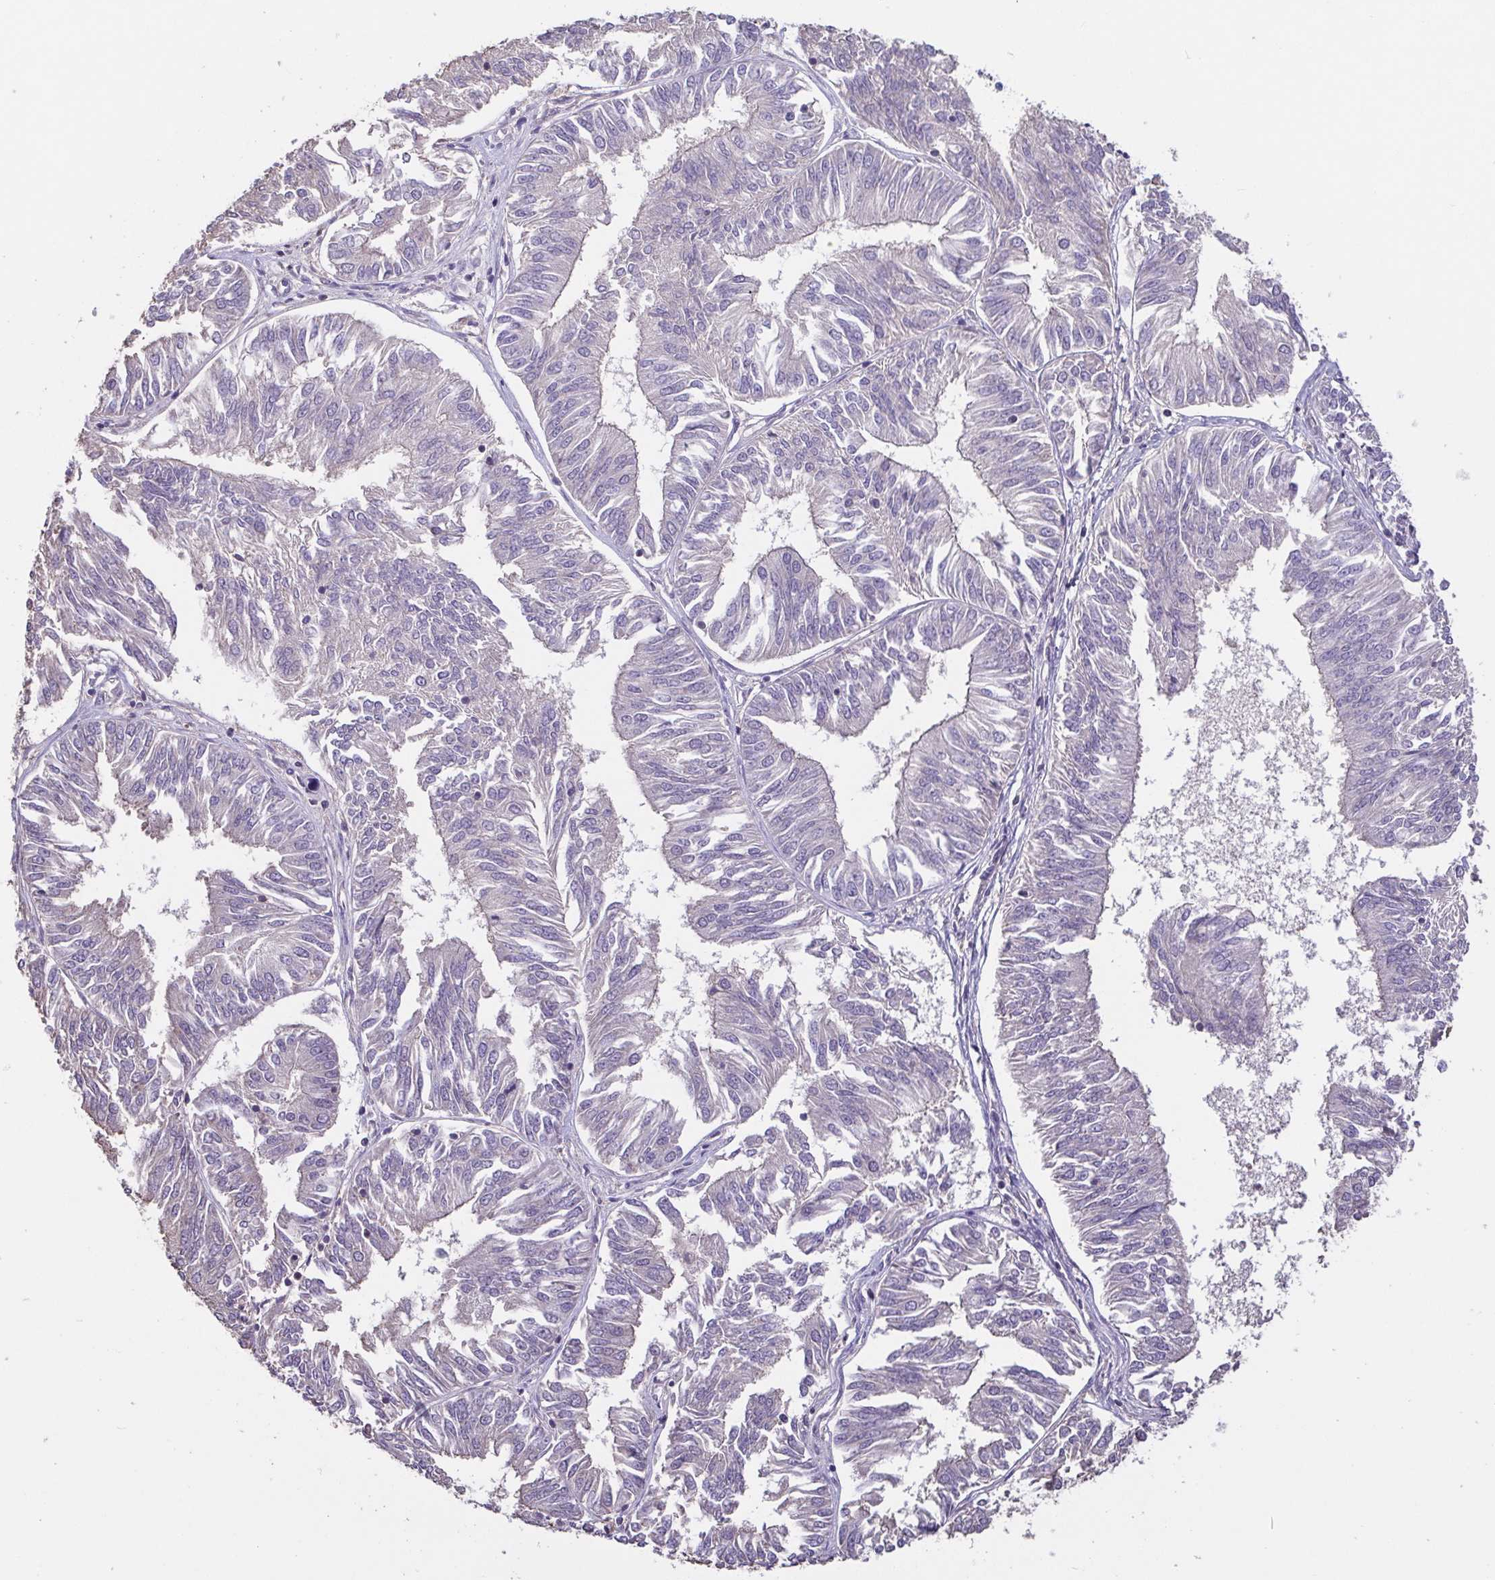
{"staining": {"intensity": "negative", "quantity": "none", "location": "none"}, "tissue": "endometrial cancer", "cell_type": "Tumor cells", "image_type": "cancer", "snomed": [{"axis": "morphology", "description": "Adenocarcinoma, NOS"}, {"axis": "topography", "description": "Endometrium"}], "caption": "Immunohistochemistry (IHC) micrograph of endometrial adenocarcinoma stained for a protein (brown), which exhibits no staining in tumor cells.", "gene": "ACTRT2", "patient": {"sex": "female", "age": 58}}